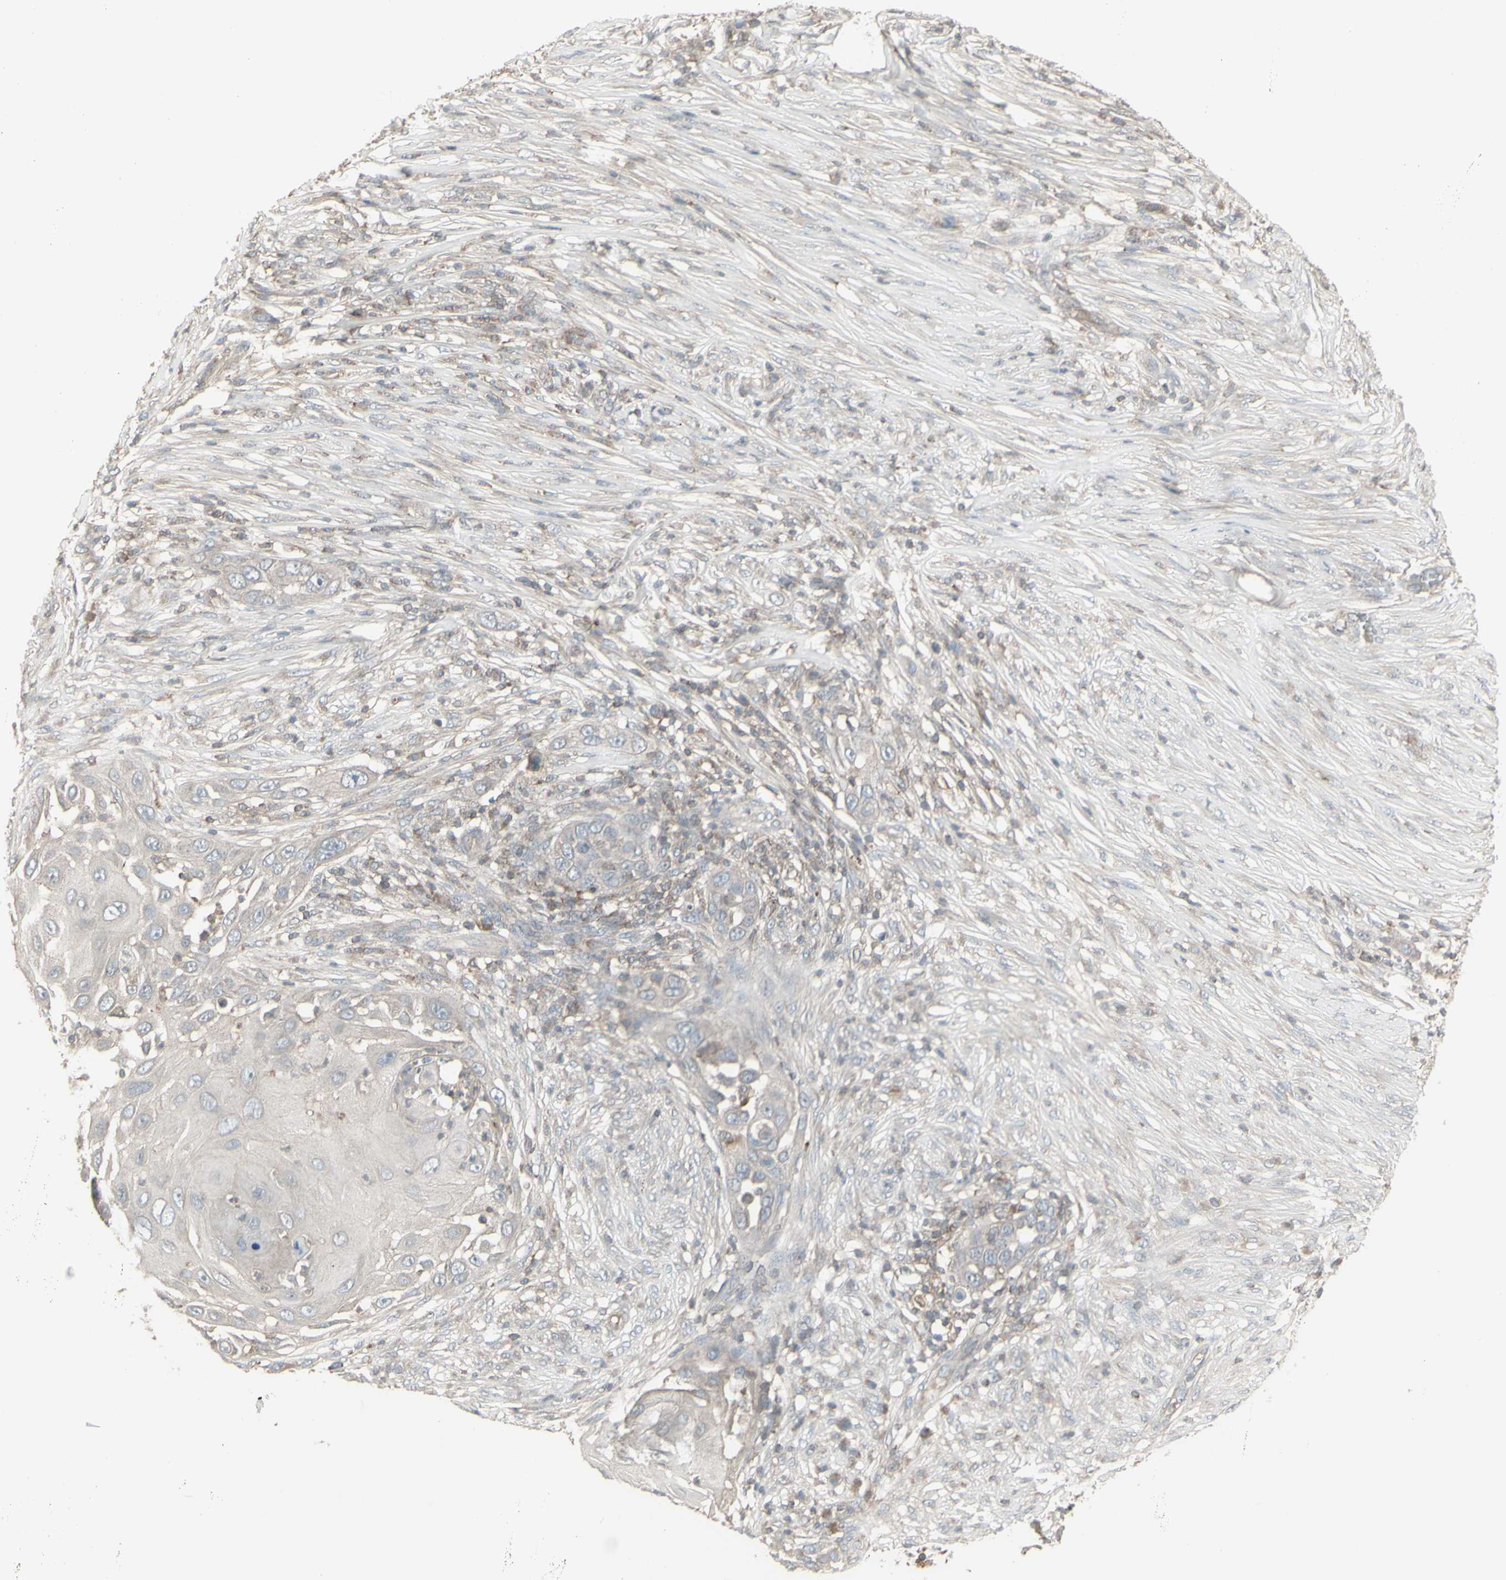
{"staining": {"intensity": "negative", "quantity": "none", "location": "none"}, "tissue": "skin cancer", "cell_type": "Tumor cells", "image_type": "cancer", "snomed": [{"axis": "morphology", "description": "Squamous cell carcinoma, NOS"}, {"axis": "topography", "description": "Skin"}], "caption": "The IHC image has no significant positivity in tumor cells of skin cancer tissue. Nuclei are stained in blue.", "gene": "CSK", "patient": {"sex": "female", "age": 44}}